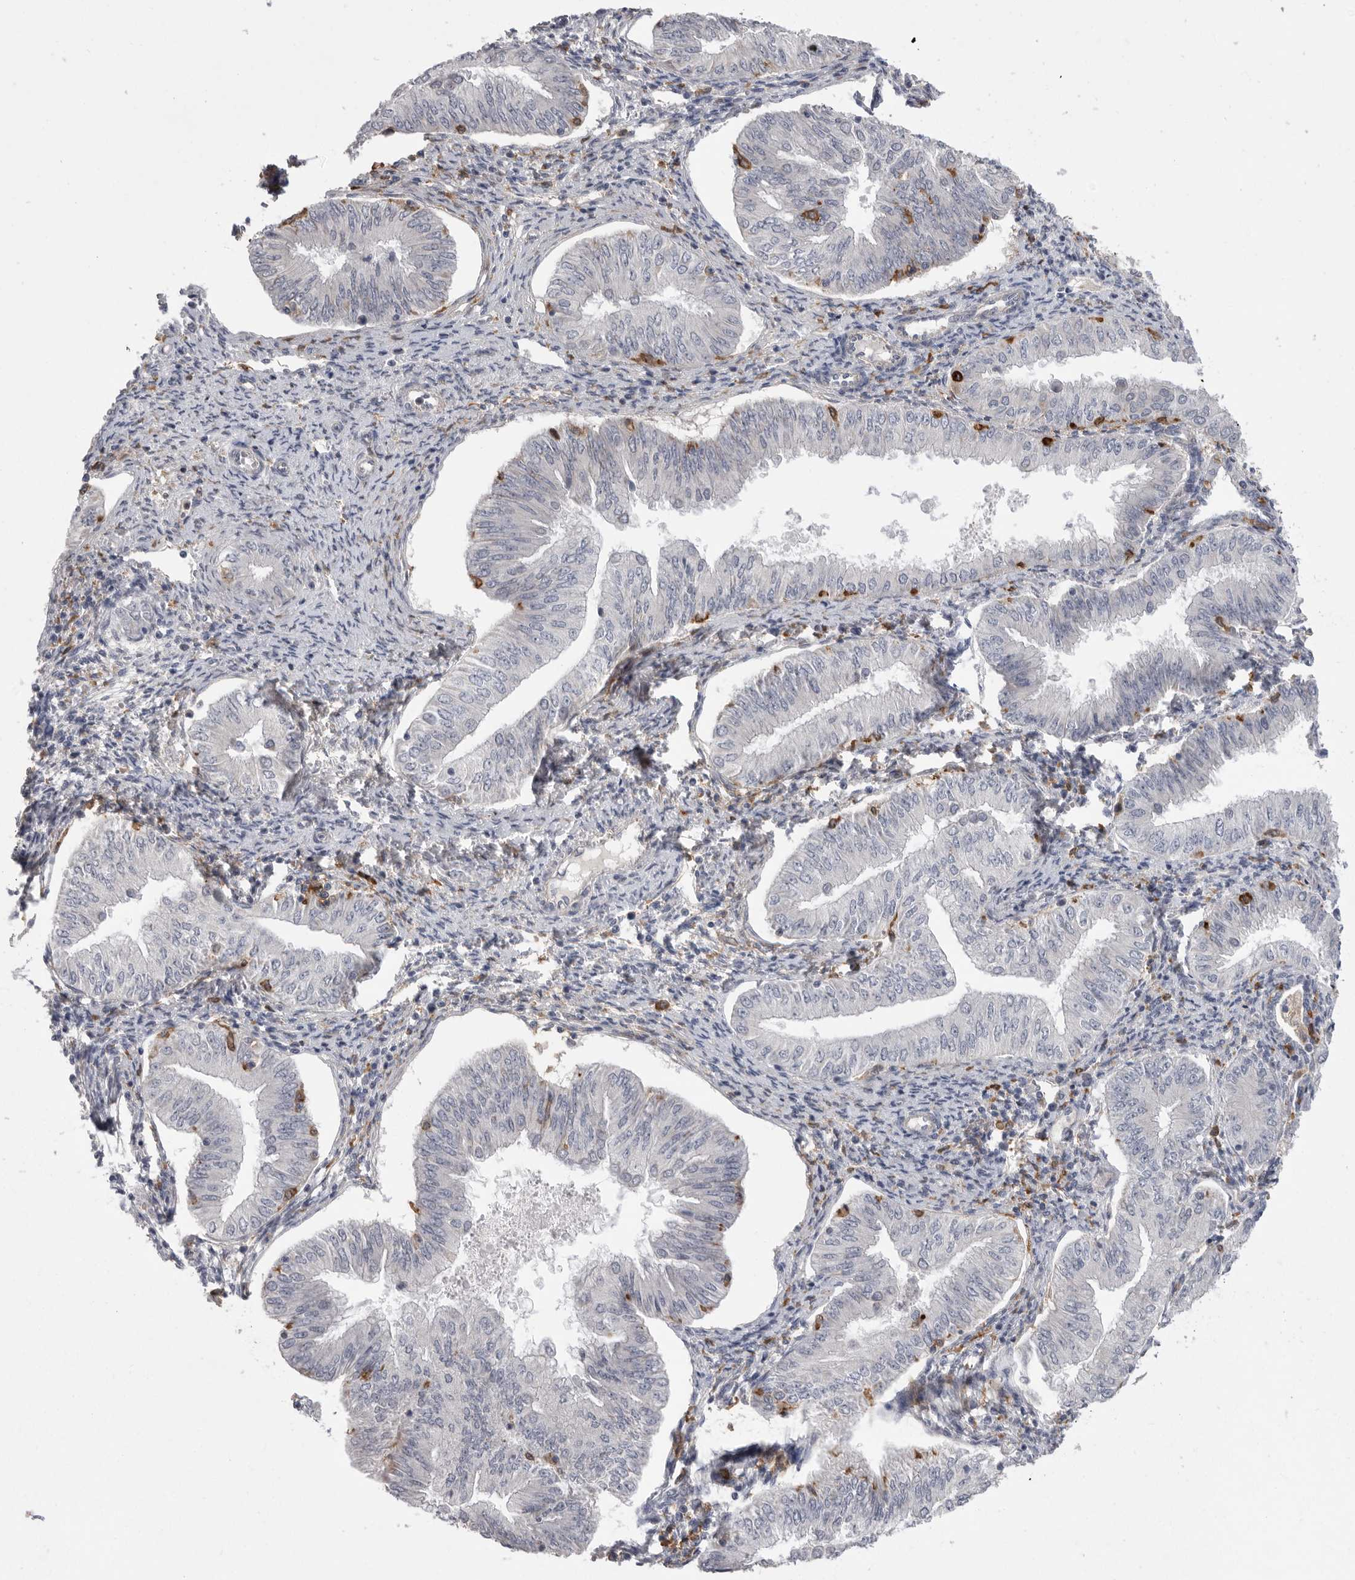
{"staining": {"intensity": "negative", "quantity": "none", "location": "none"}, "tissue": "endometrial cancer", "cell_type": "Tumor cells", "image_type": "cancer", "snomed": [{"axis": "morphology", "description": "Normal tissue, NOS"}, {"axis": "morphology", "description": "Adenocarcinoma, NOS"}, {"axis": "topography", "description": "Endometrium"}], "caption": "IHC micrograph of human endometrial cancer (adenocarcinoma) stained for a protein (brown), which displays no positivity in tumor cells.", "gene": "SIGLEC10", "patient": {"sex": "female", "age": 53}}